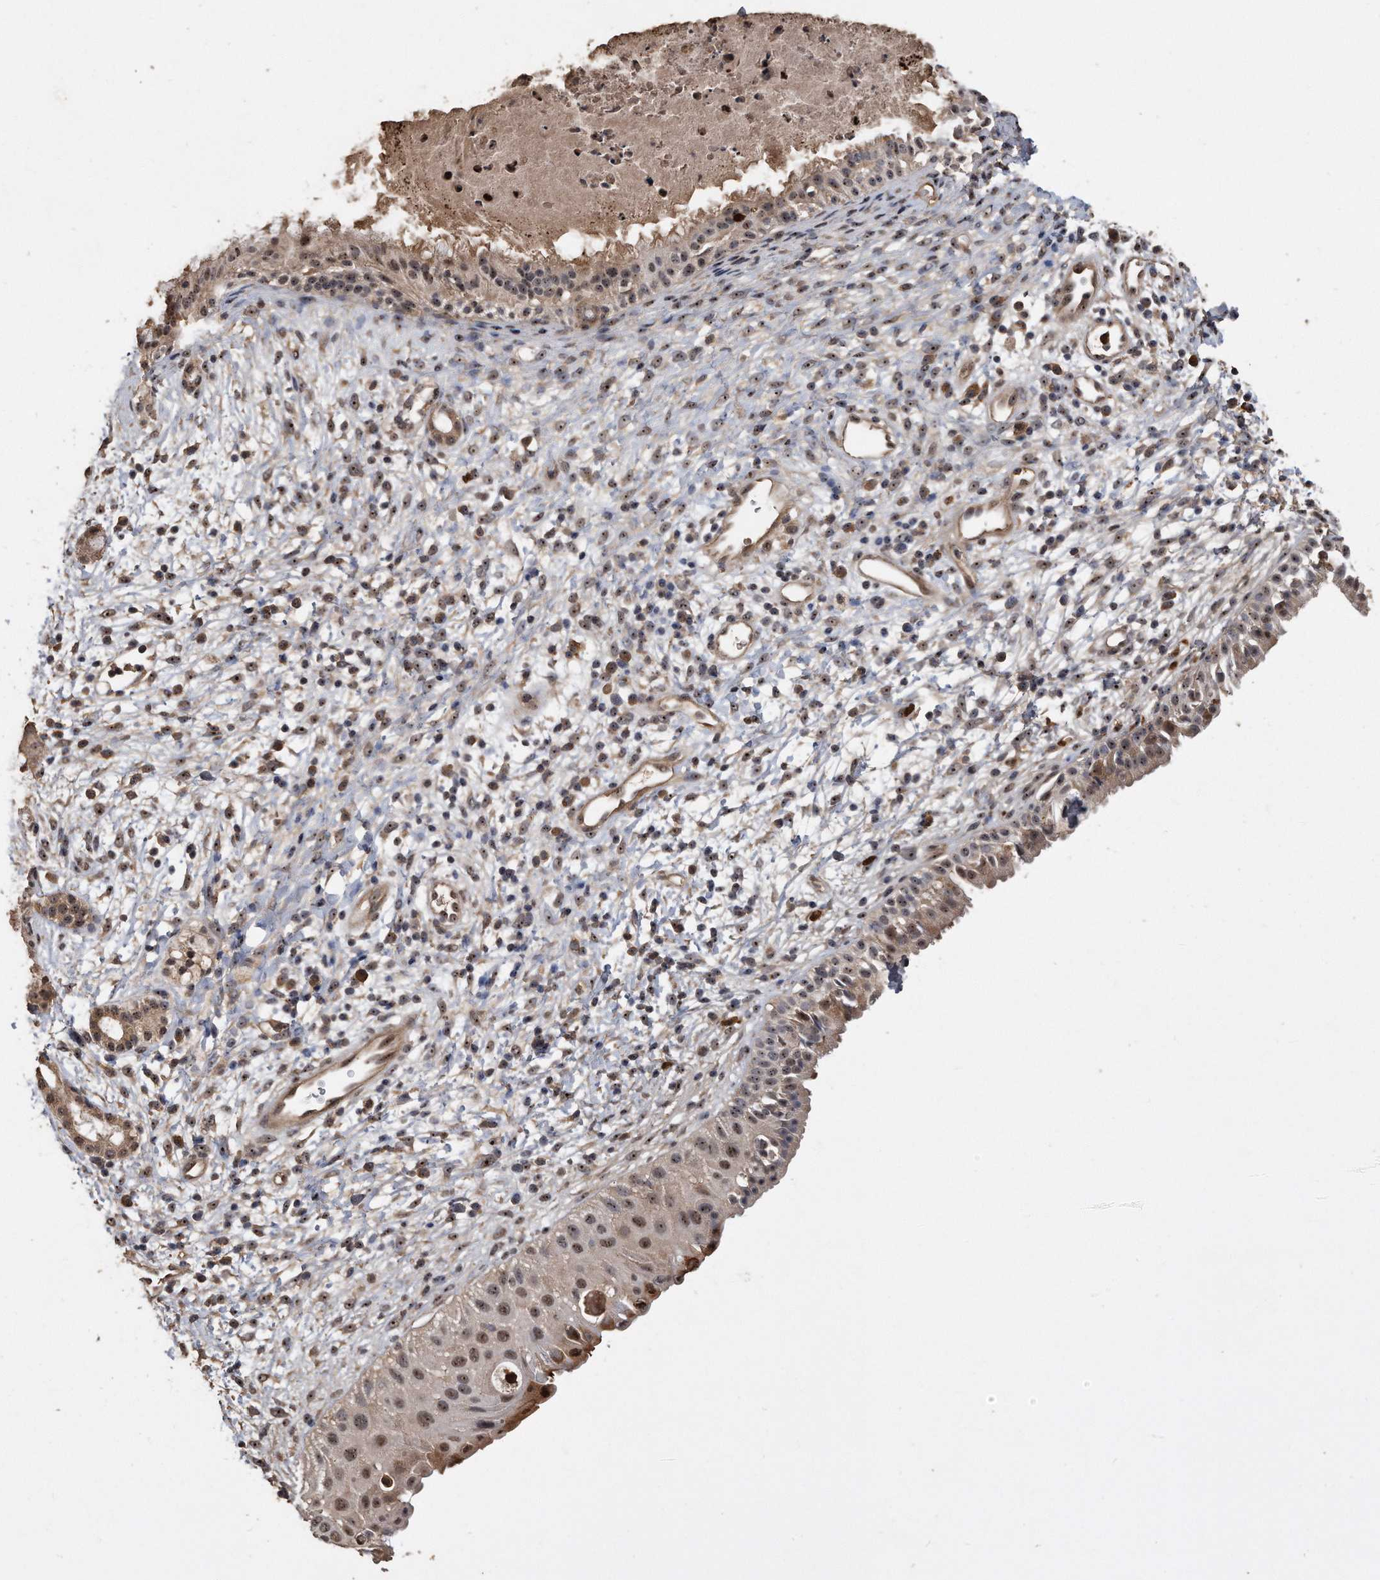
{"staining": {"intensity": "moderate", "quantity": ">75%", "location": "cytoplasmic/membranous,nuclear"}, "tissue": "nasopharynx", "cell_type": "Respiratory epithelial cells", "image_type": "normal", "snomed": [{"axis": "morphology", "description": "Normal tissue, NOS"}, {"axis": "topography", "description": "Nasopharynx"}], "caption": "Protein staining demonstrates moderate cytoplasmic/membranous,nuclear positivity in about >75% of respiratory epithelial cells in unremarkable nasopharynx. The staining was performed using DAB (3,3'-diaminobenzidine) to visualize the protein expression in brown, while the nuclei were stained in blue with hematoxylin (Magnification: 20x).", "gene": "PELO", "patient": {"sex": "male", "age": 22}}